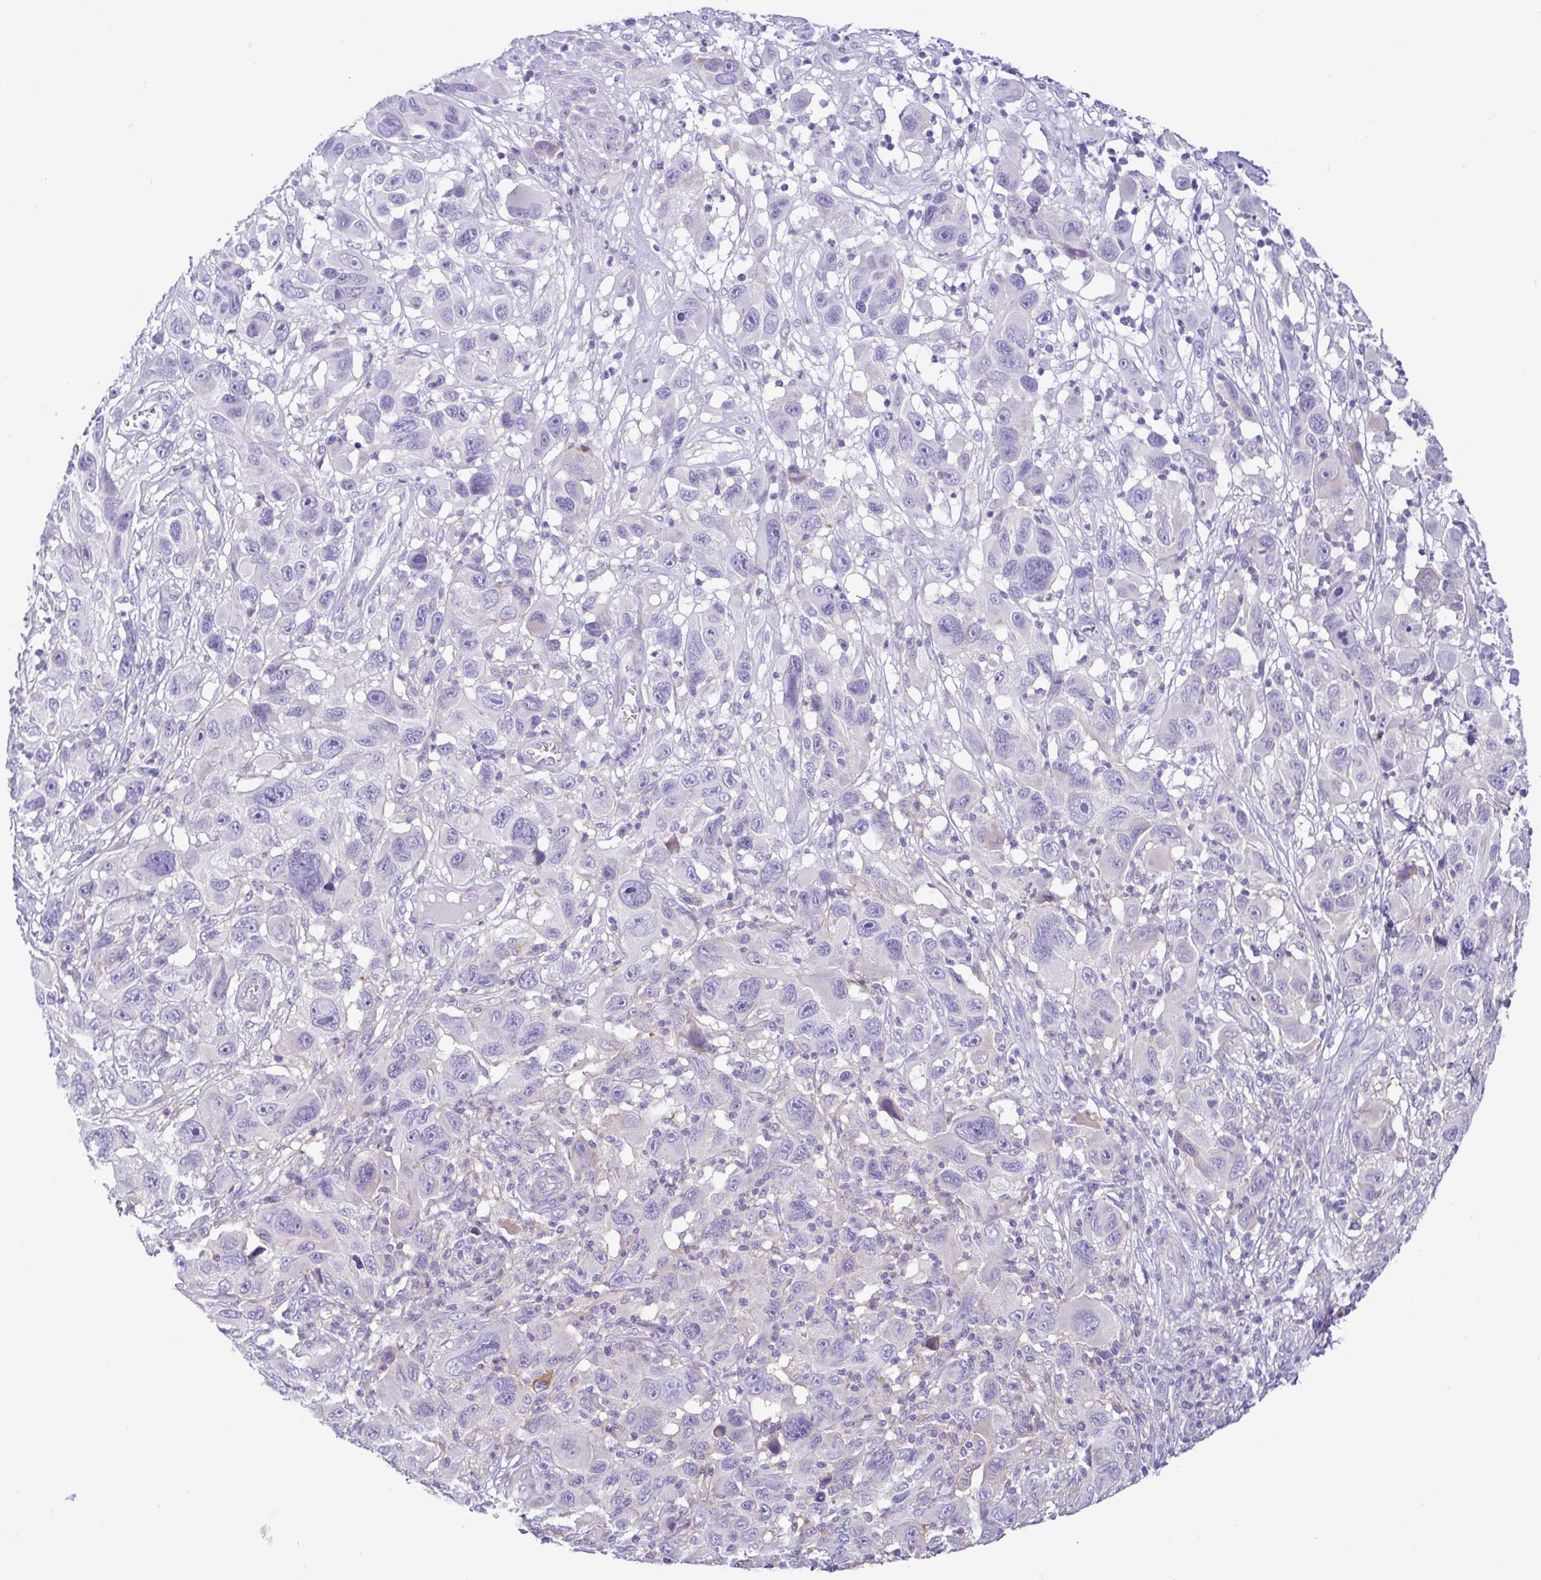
{"staining": {"intensity": "negative", "quantity": "none", "location": "none"}, "tissue": "melanoma", "cell_type": "Tumor cells", "image_type": "cancer", "snomed": [{"axis": "morphology", "description": "Malignant melanoma, NOS"}, {"axis": "topography", "description": "Skin"}], "caption": "An IHC histopathology image of melanoma is shown. There is no staining in tumor cells of melanoma. (Stains: DAB immunohistochemistry with hematoxylin counter stain, Microscopy: brightfield microscopy at high magnification).", "gene": "GPR182", "patient": {"sex": "male", "age": 53}}